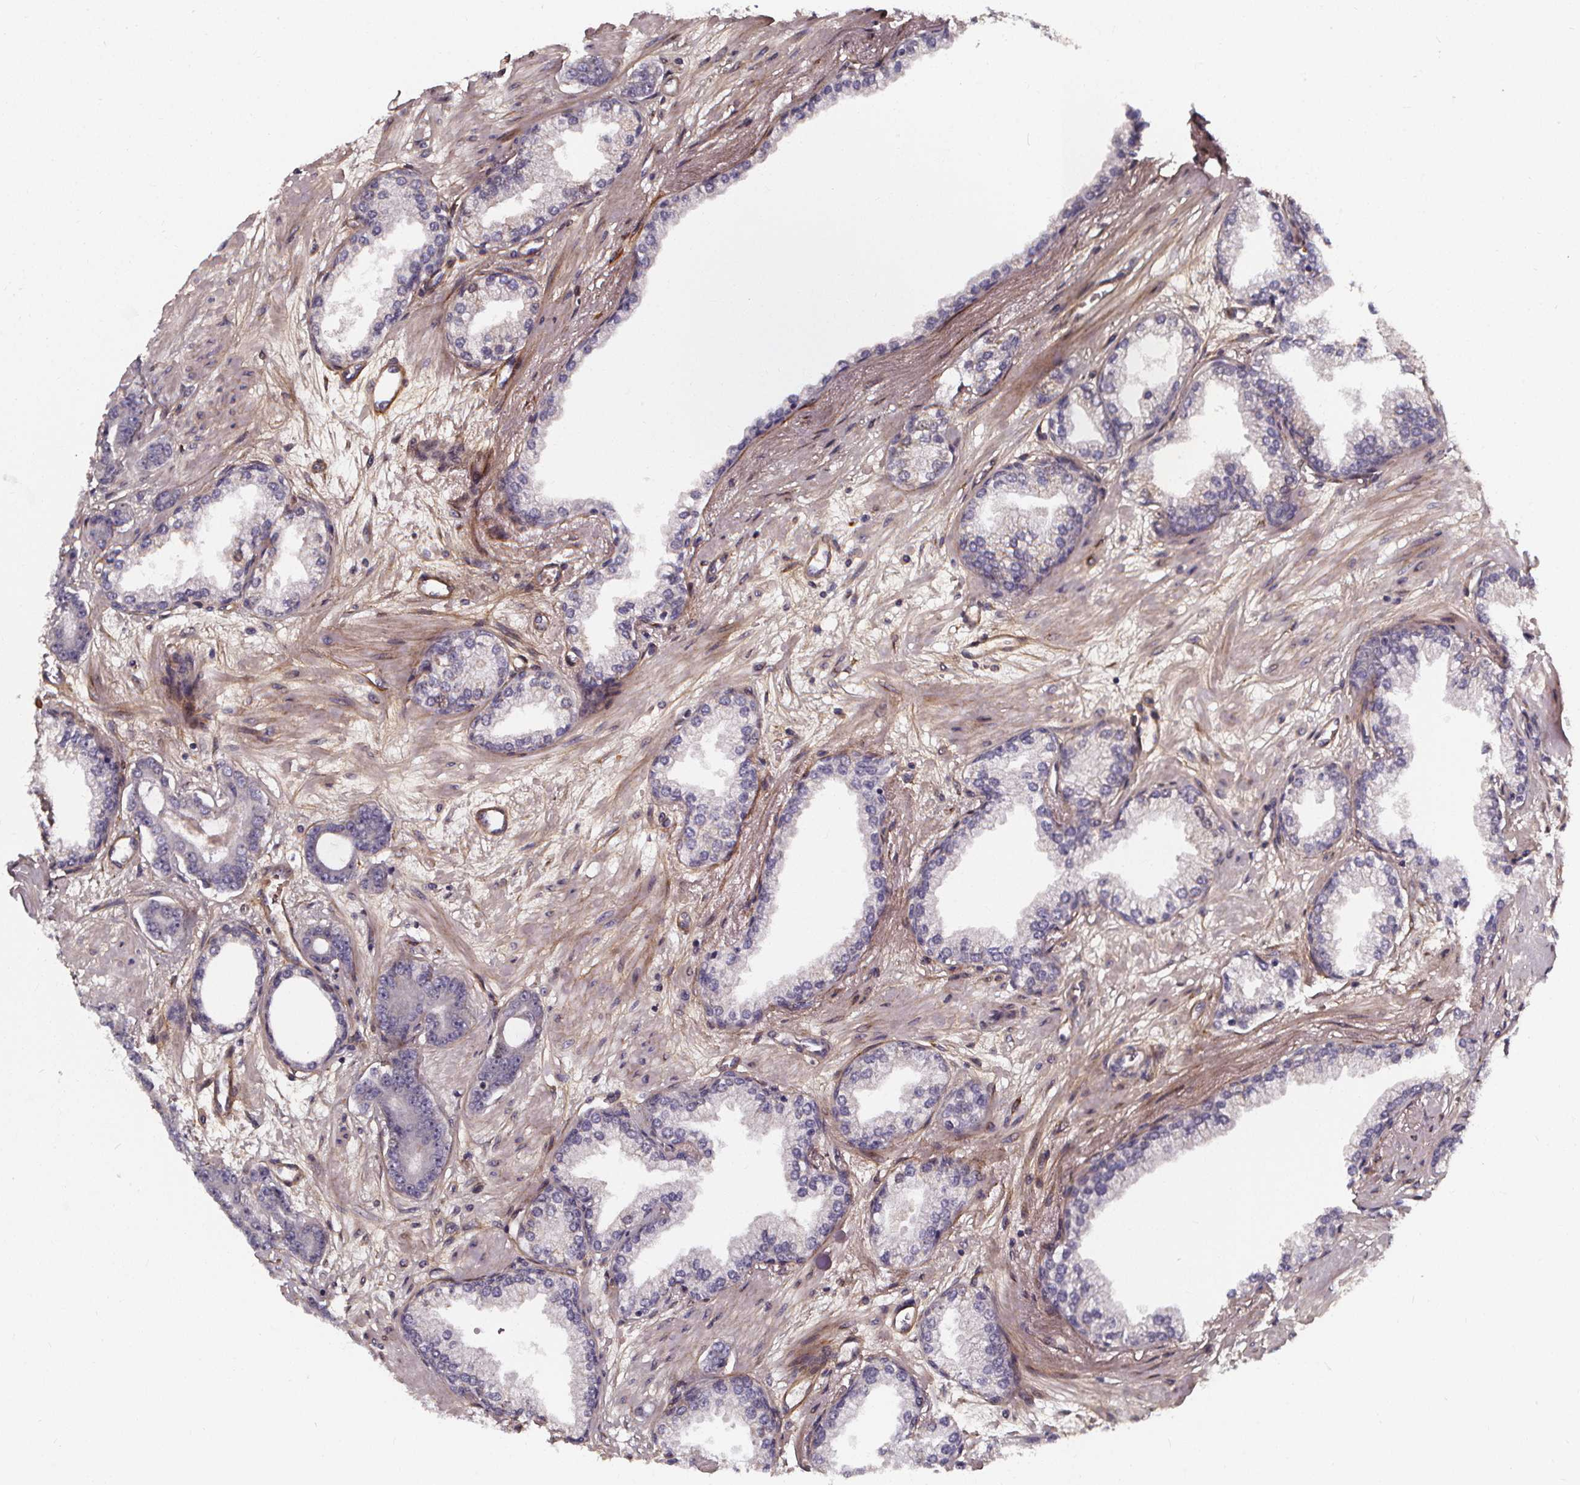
{"staining": {"intensity": "negative", "quantity": "none", "location": "none"}, "tissue": "prostate cancer", "cell_type": "Tumor cells", "image_type": "cancer", "snomed": [{"axis": "morphology", "description": "Adenocarcinoma, Low grade"}, {"axis": "topography", "description": "Prostate"}], "caption": "Immunohistochemical staining of prostate adenocarcinoma (low-grade) reveals no significant expression in tumor cells.", "gene": "AEBP1", "patient": {"sex": "male", "age": 64}}